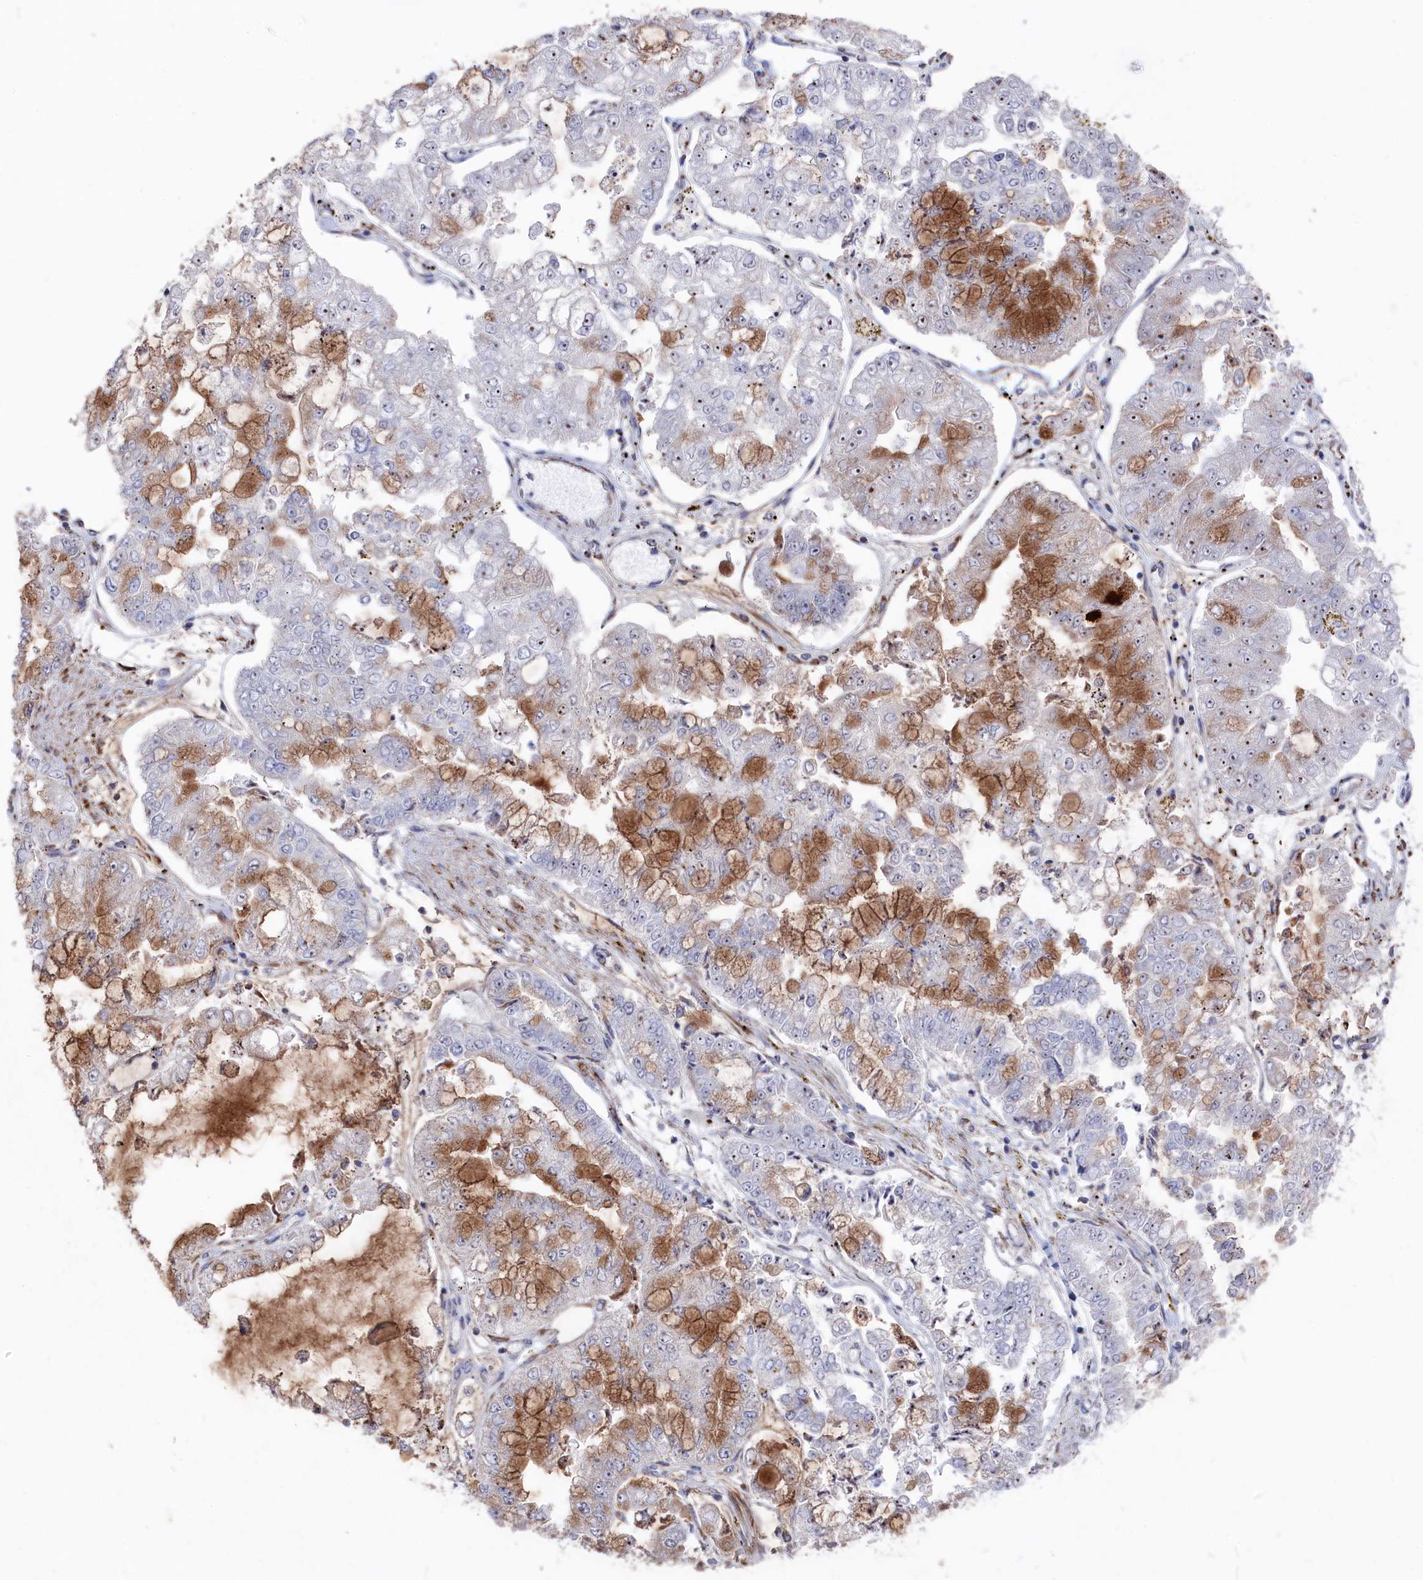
{"staining": {"intensity": "moderate", "quantity": "25%-75%", "location": "cytoplasmic/membranous"}, "tissue": "stomach cancer", "cell_type": "Tumor cells", "image_type": "cancer", "snomed": [{"axis": "morphology", "description": "Adenocarcinoma, NOS"}, {"axis": "topography", "description": "Stomach"}], "caption": "A micrograph showing moderate cytoplasmic/membranous positivity in about 25%-75% of tumor cells in stomach cancer (adenocarcinoma), as visualized by brown immunohistochemical staining.", "gene": "SEMG2", "patient": {"sex": "male", "age": 76}}